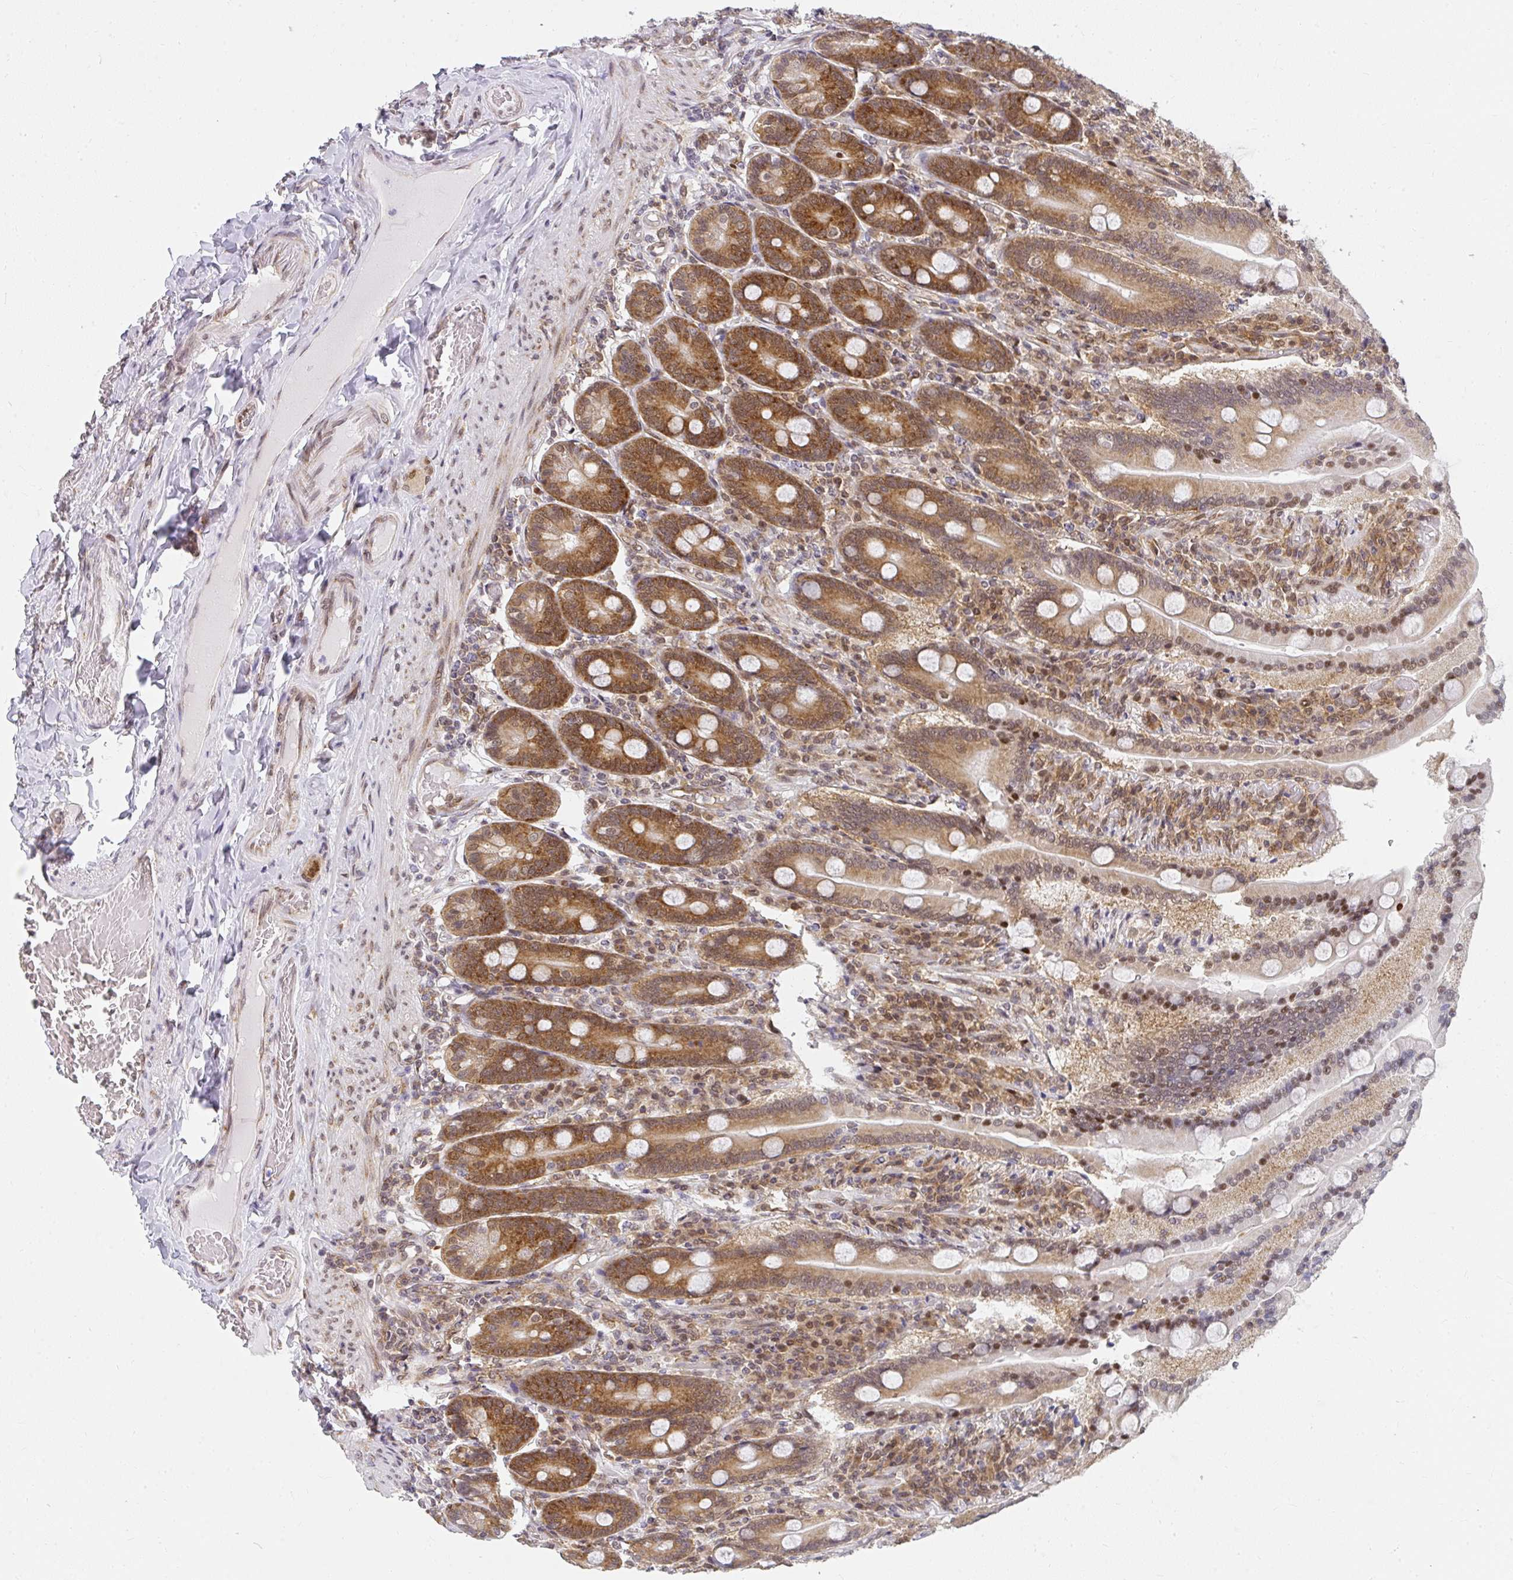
{"staining": {"intensity": "strong", "quantity": ">75%", "location": "cytoplasmic/membranous,nuclear"}, "tissue": "duodenum", "cell_type": "Glandular cells", "image_type": "normal", "snomed": [{"axis": "morphology", "description": "Normal tissue, NOS"}, {"axis": "topography", "description": "Duodenum"}], "caption": "Glandular cells exhibit high levels of strong cytoplasmic/membranous,nuclear expression in approximately >75% of cells in normal duodenum.", "gene": "SYNCRIP", "patient": {"sex": "female", "age": 62}}